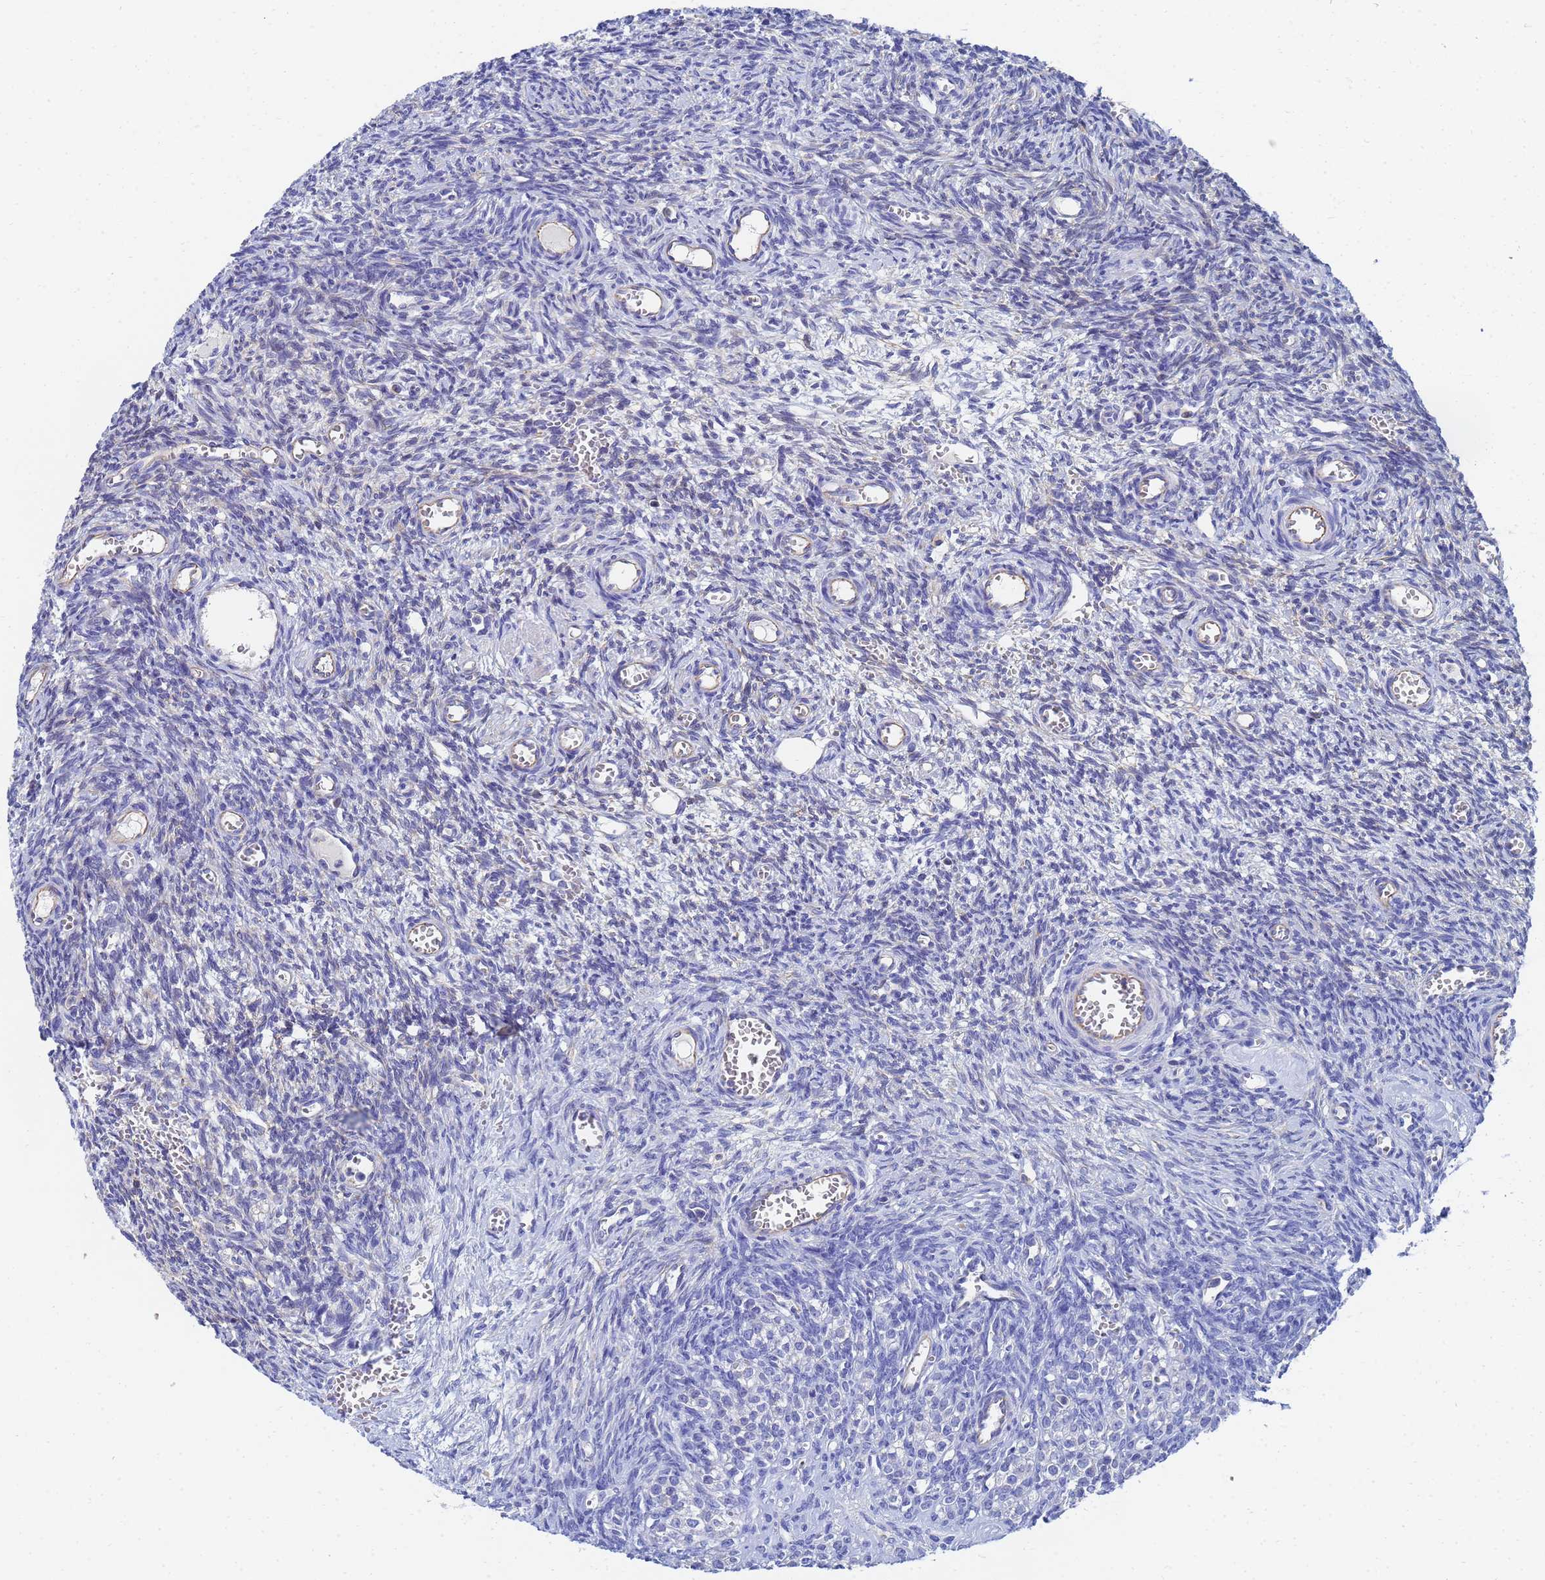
{"staining": {"intensity": "negative", "quantity": "none", "location": "none"}, "tissue": "ovary", "cell_type": "Ovarian stroma cells", "image_type": "normal", "snomed": [{"axis": "morphology", "description": "Normal tissue, NOS"}, {"axis": "topography", "description": "Ovary"}], "caption": "Ovarian stroma cells are negative for brown protein staining in benign ovary. (DAB (3,3'-diaminobenzidine) immunohistochemistry with hematoxylin counter stain).", "gene": "GCHFR", "patient": {"sex": "female", "age": 39}}